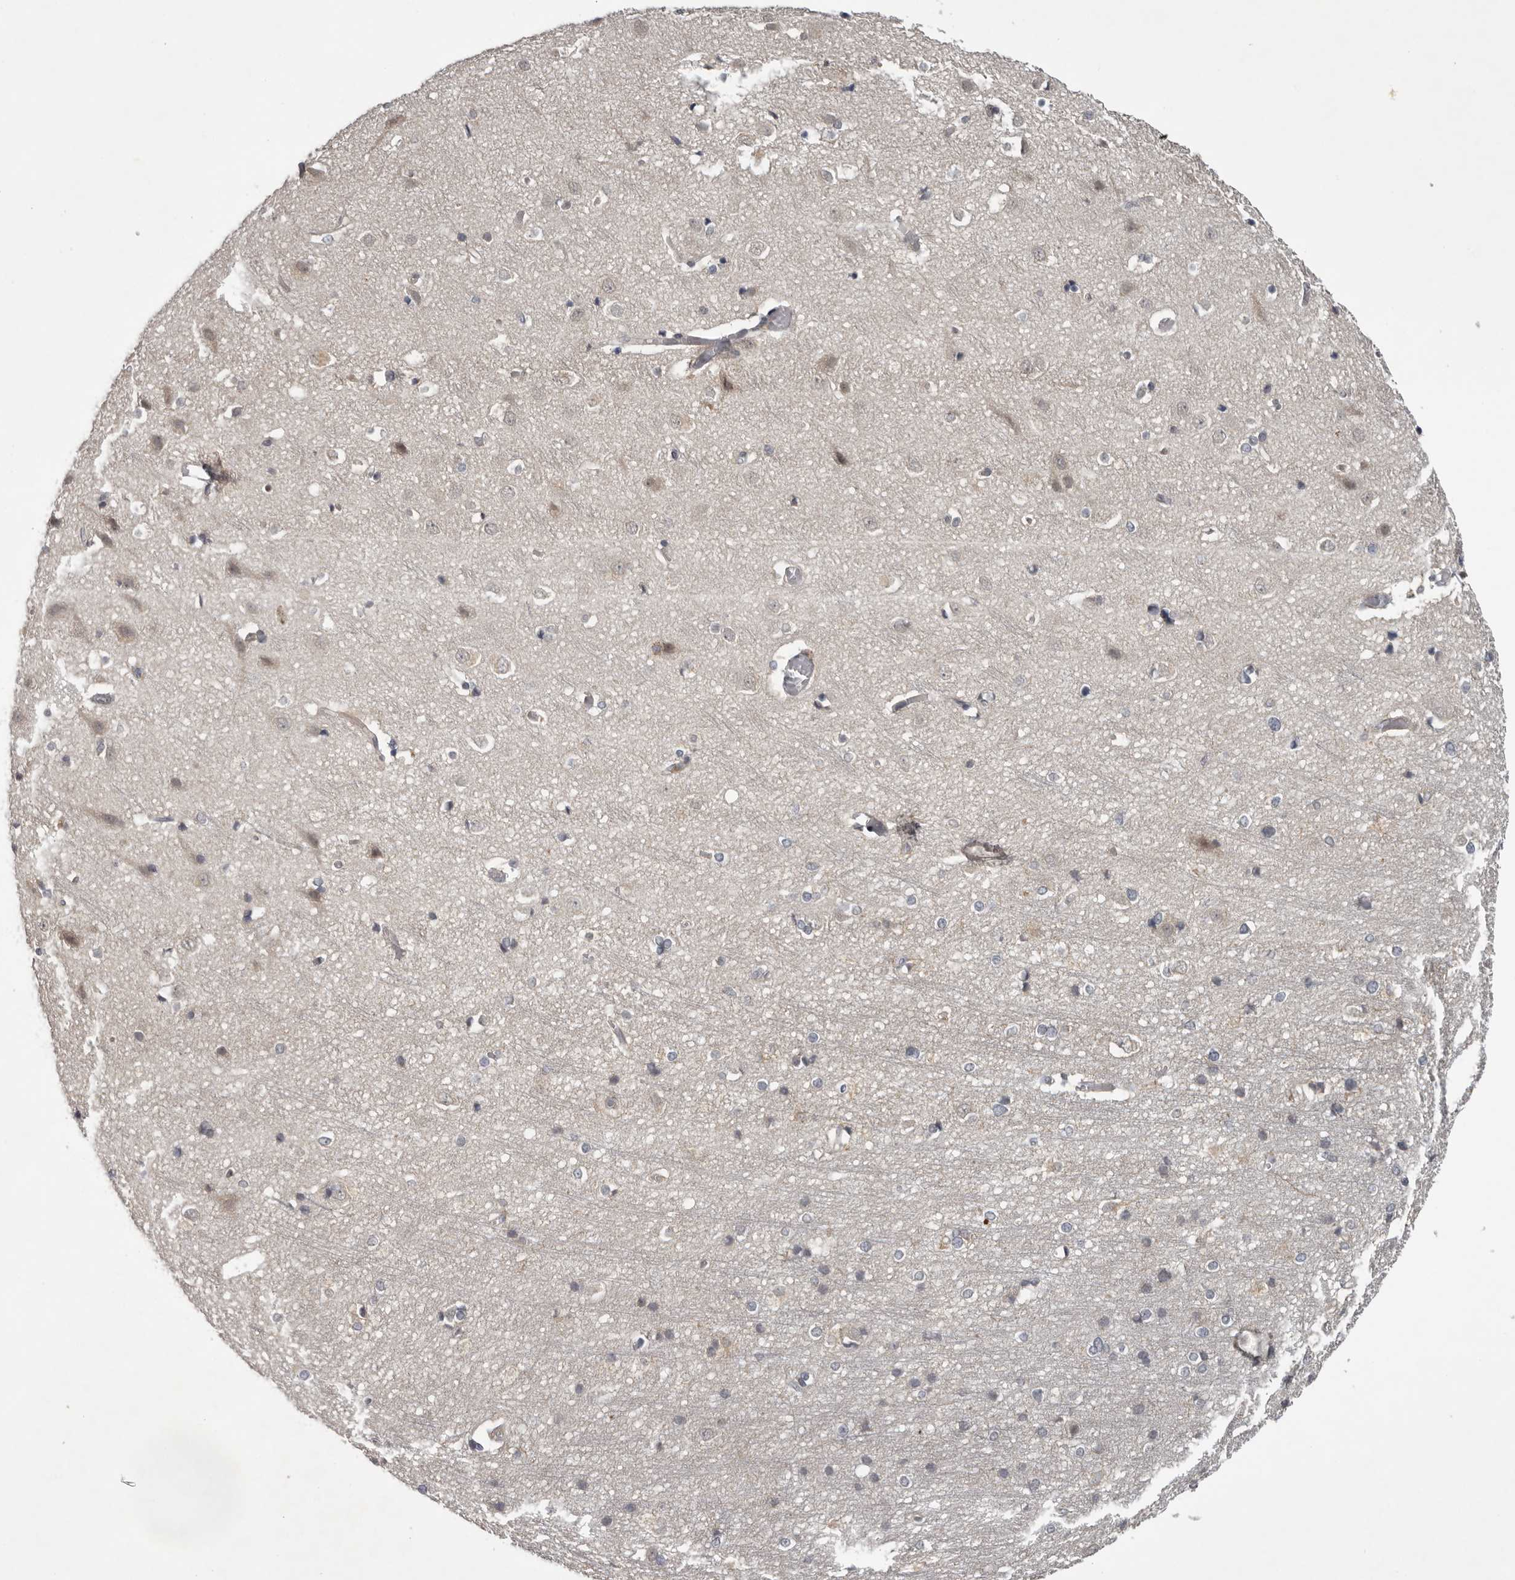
{"staining": {"intensity": "weak", "quantity": "25%-75%", "location": "cytoplasmic/membranous"}, "tissue": "cerebral cortex", "cell_type": "Endothelial cells", "image_type": "normal", "snomed": [{"axis": "morphology", "description": "Normal tissue, NOS"}, {"axis": "topography", "description": "Cerebral cortex"}], "caption": "Unremarkable cerebral cortex exhibits weak cytoplasmic/membranous positivity in approximately 25%-75% of endothelial cells.", "gene": "ANKRD44", "patient": {"sex": "male", "age": 54}}